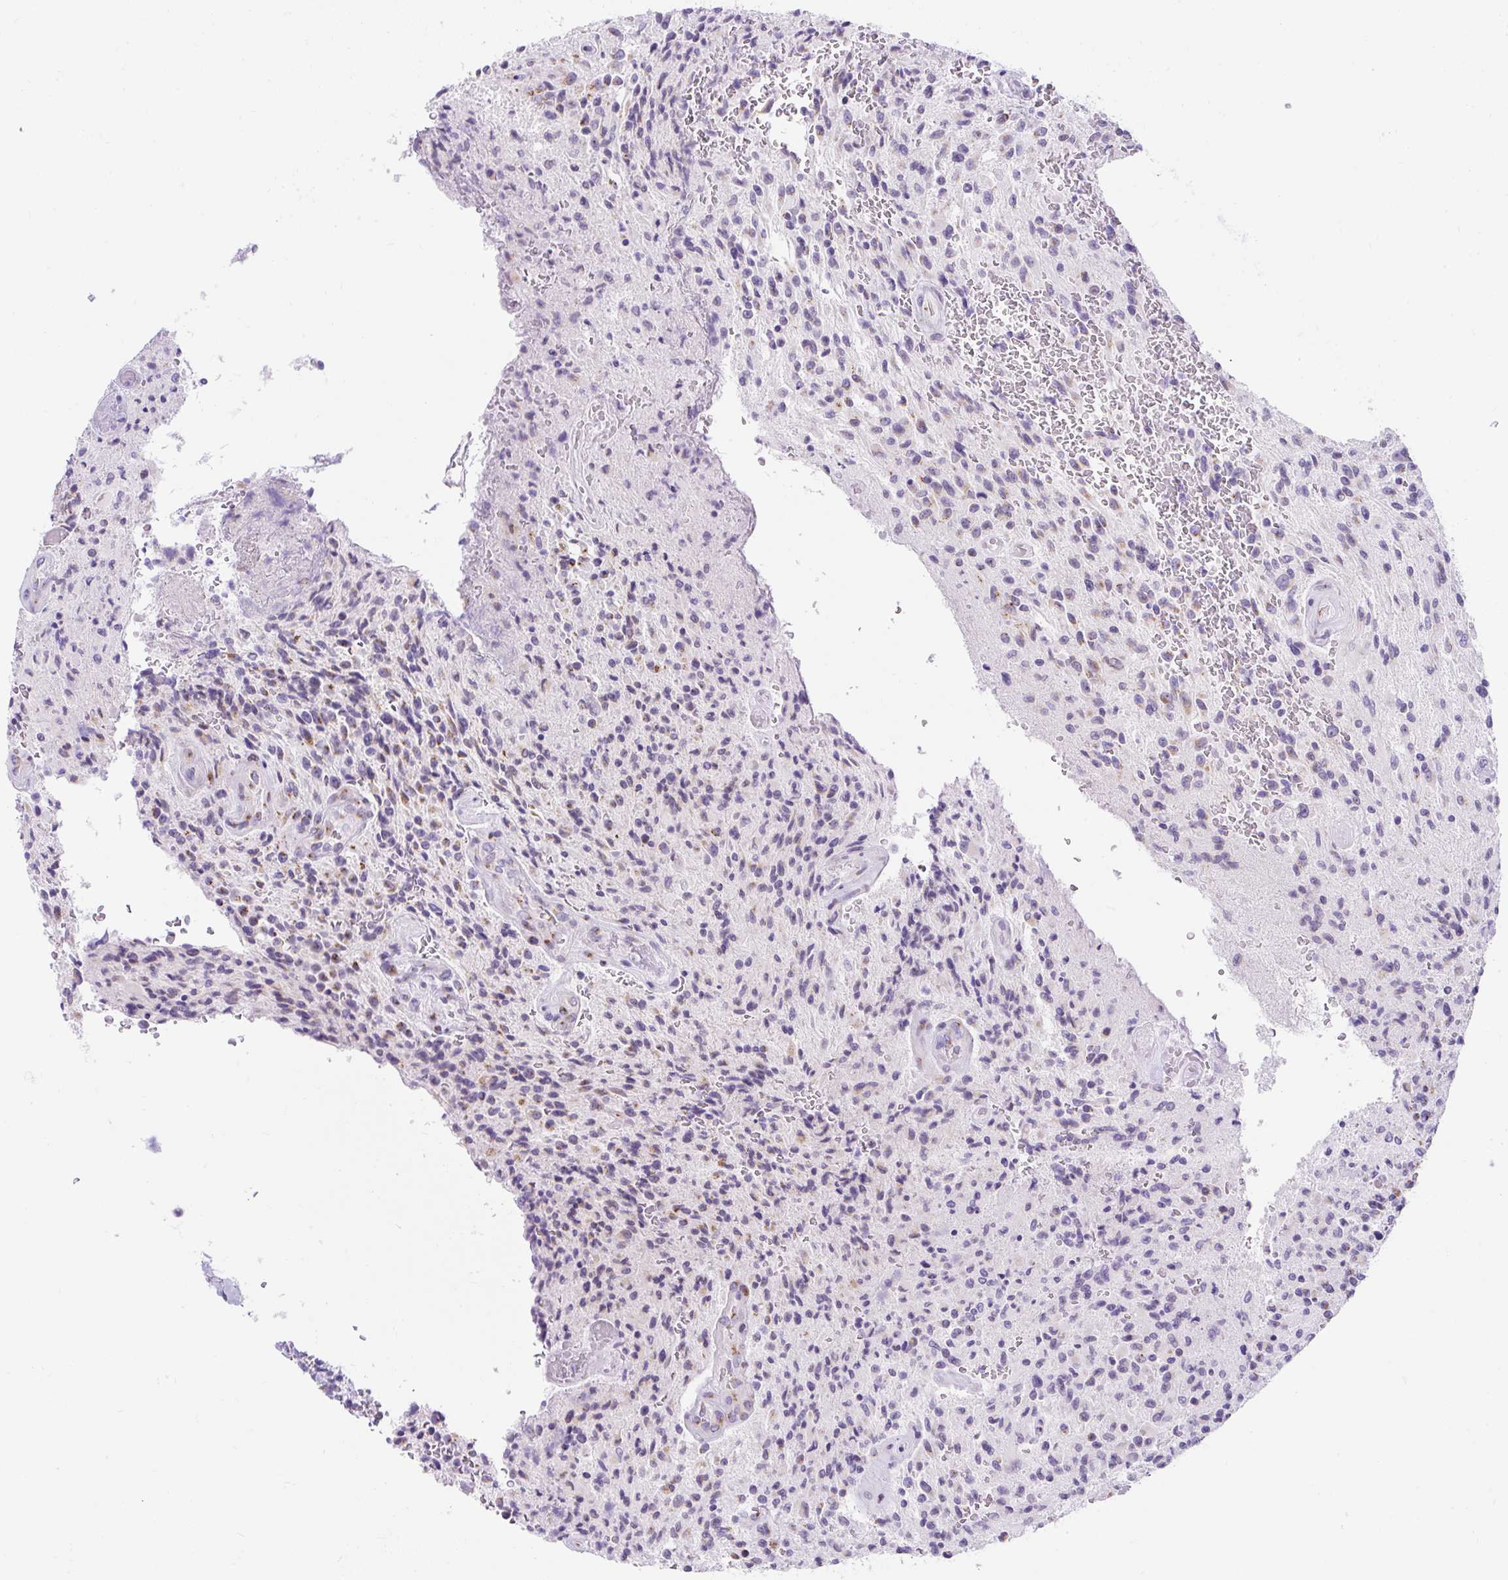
{"staining": {"intensity": "moderate", "quantity": "<25%", "location": "cytoplasmic/membranous"}, "tissue": "glioma", "cell_type": "Tumor cells", "image_type": "cancer", "snomed": [{"axis": "morphology", "description": "Normal tissue, NOS"}, {"axis": "morphology", "description": "Glioma, malignant, High grade"}, {"axis": "topography", "description": "Cerebral cortex"}], "caption": "Immunohistochemical staining of human glioma displays low levels of moderate cytoplasmic/membranous protein expression in about <25% of tumor cells.", "gene": "GOLGA8A", "patient": {"sex": "male", "age": 56}}